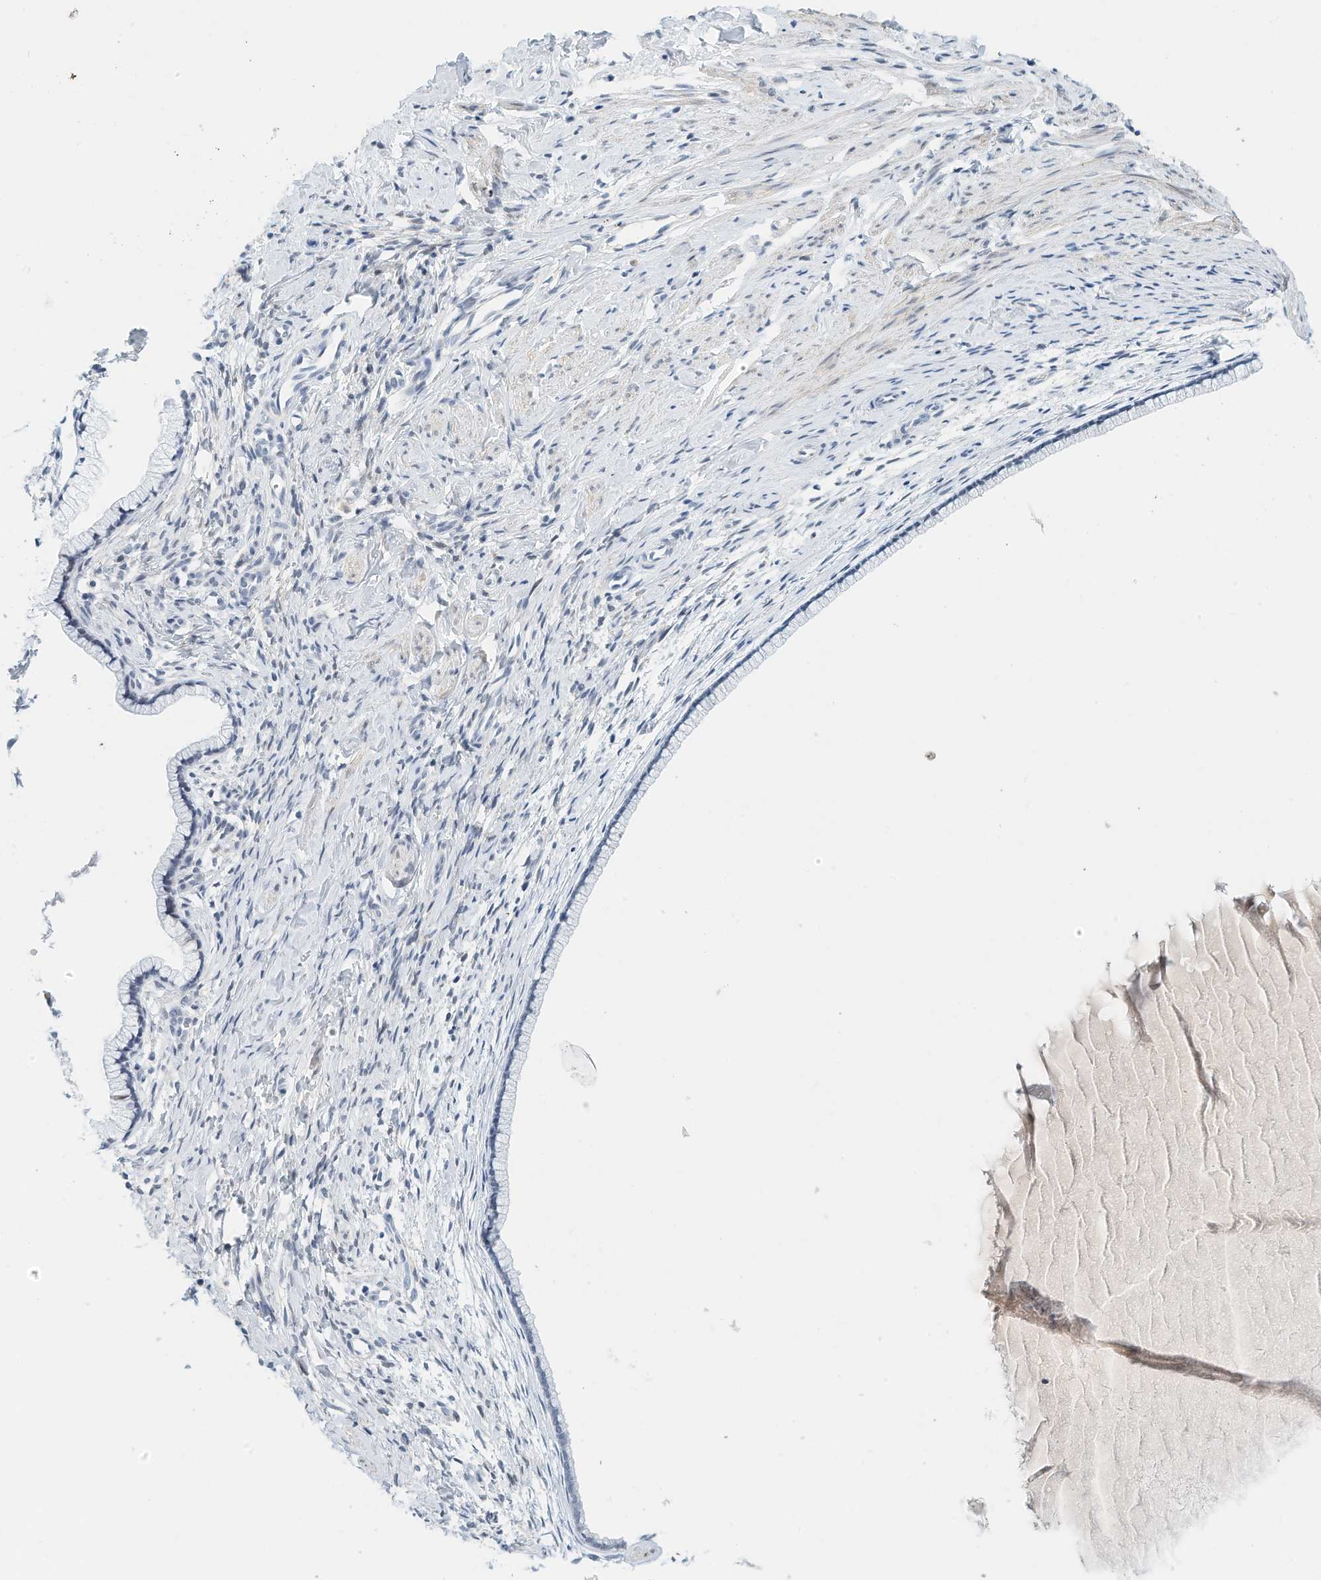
{"staining": {"intensity": "negative", "quantity": "none", "location": "none"}, "tissue": "cervix", "cell_type": "Glandular cells", "image_type": "normal", "snomed": [{"axis": "morphology", "description": "Normal tissue, NOS"}, {"axis": "topography", "description": "Cervix"}], "caption": "Cervix stained for a protein using immunohistochemistry (IHC) shows no expression glandular cells.", "gene": "ARHGAP28", "patient": {"sex": "female", "age": 75}}